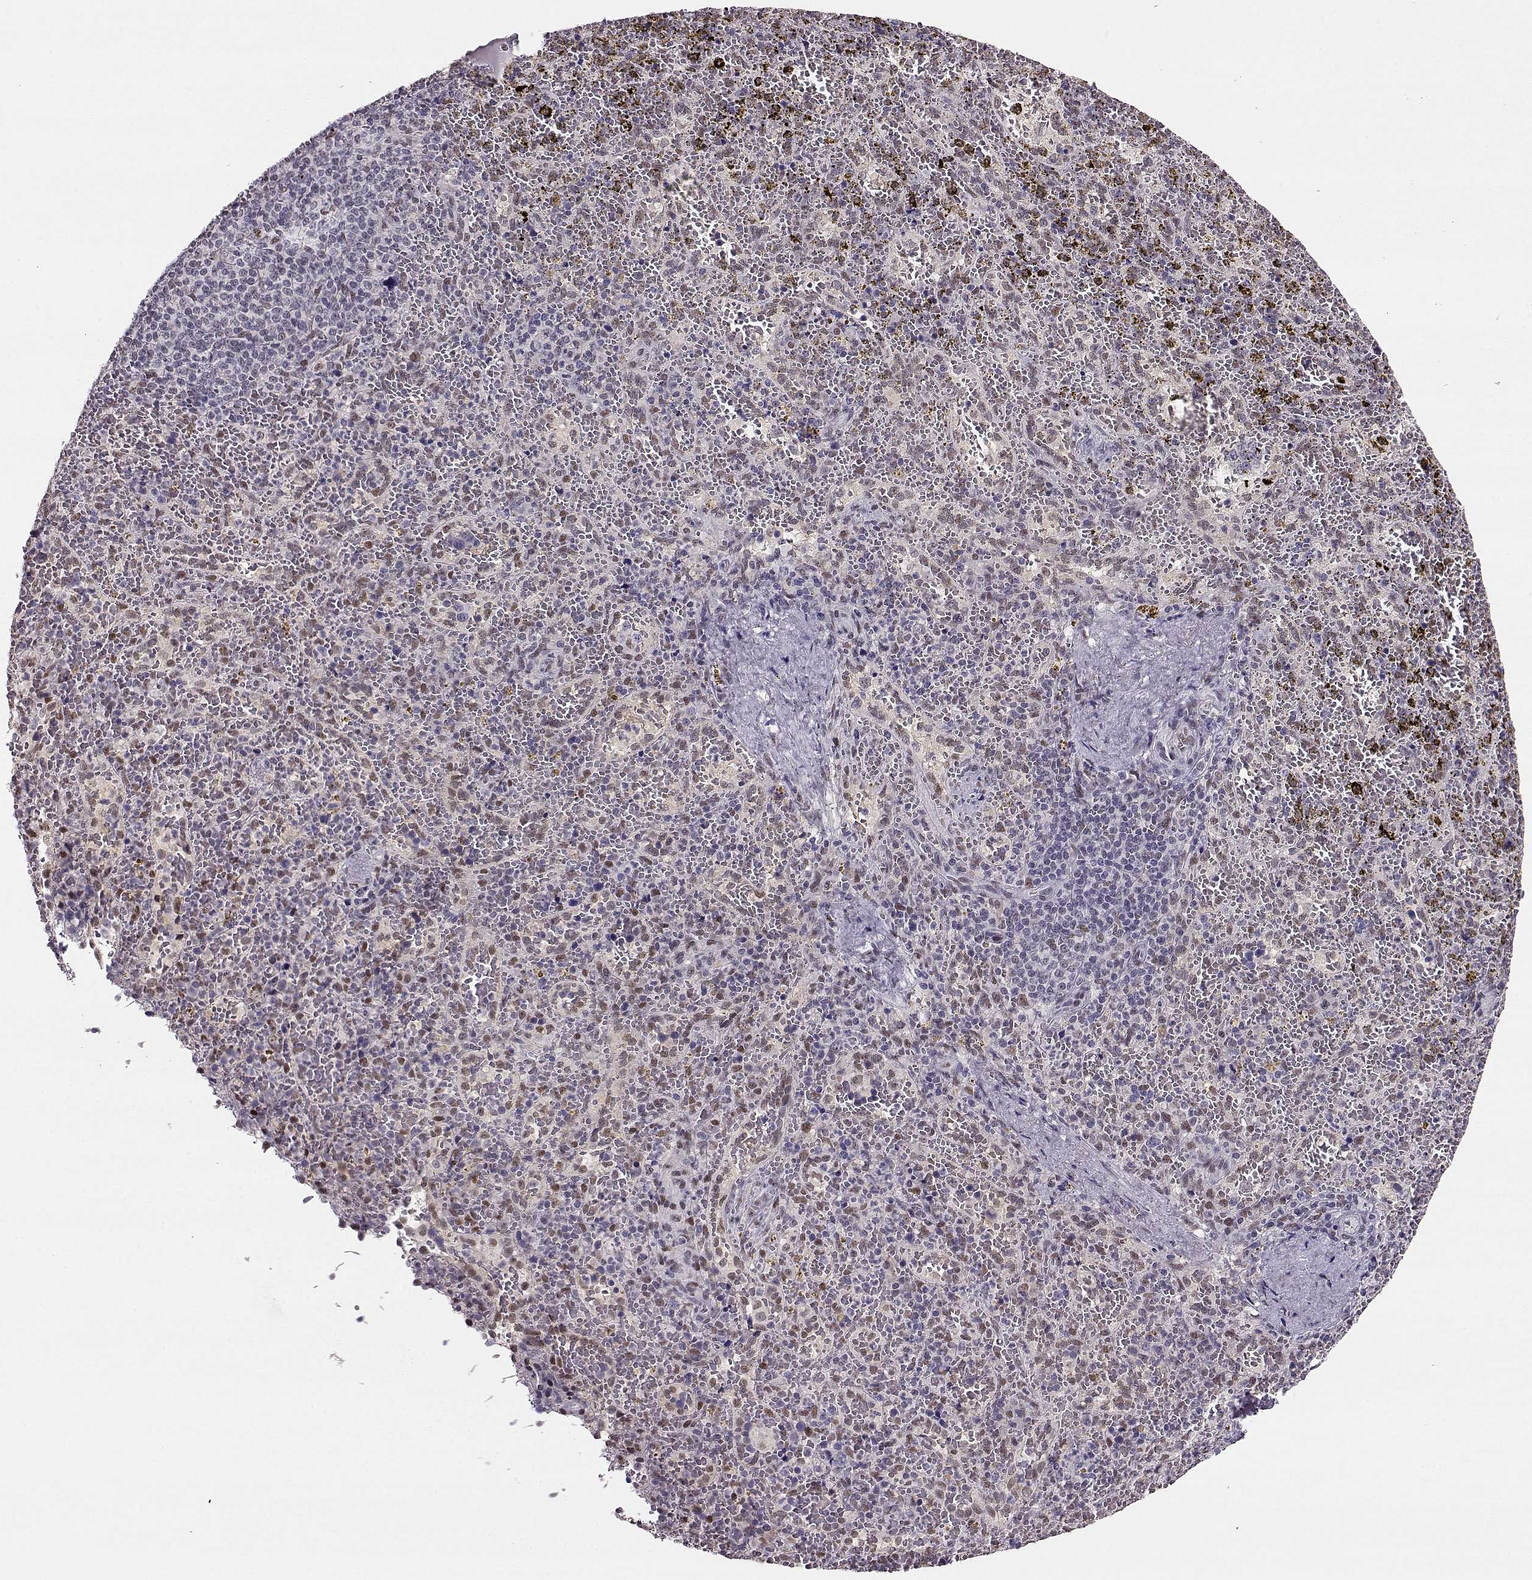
{"staining": {"intensity": "negative", "quantity": "none", "location": "none"}, "tissue": "spleen", "cell_type": "Cells in red pulp", "image_type": "normal", "snomed": [{"axis": "morphology", "description": "Normal tissue, NOS"}, {"axis": "topography", "description": "Spleen"}], "caption": "Cells in red pulp show no significant protein expression in unremarkable spleen. (DAB IHC with hematoxylin counter stain).", "gene": "POLI", "patient": {"sex": "female", "age": 50}}